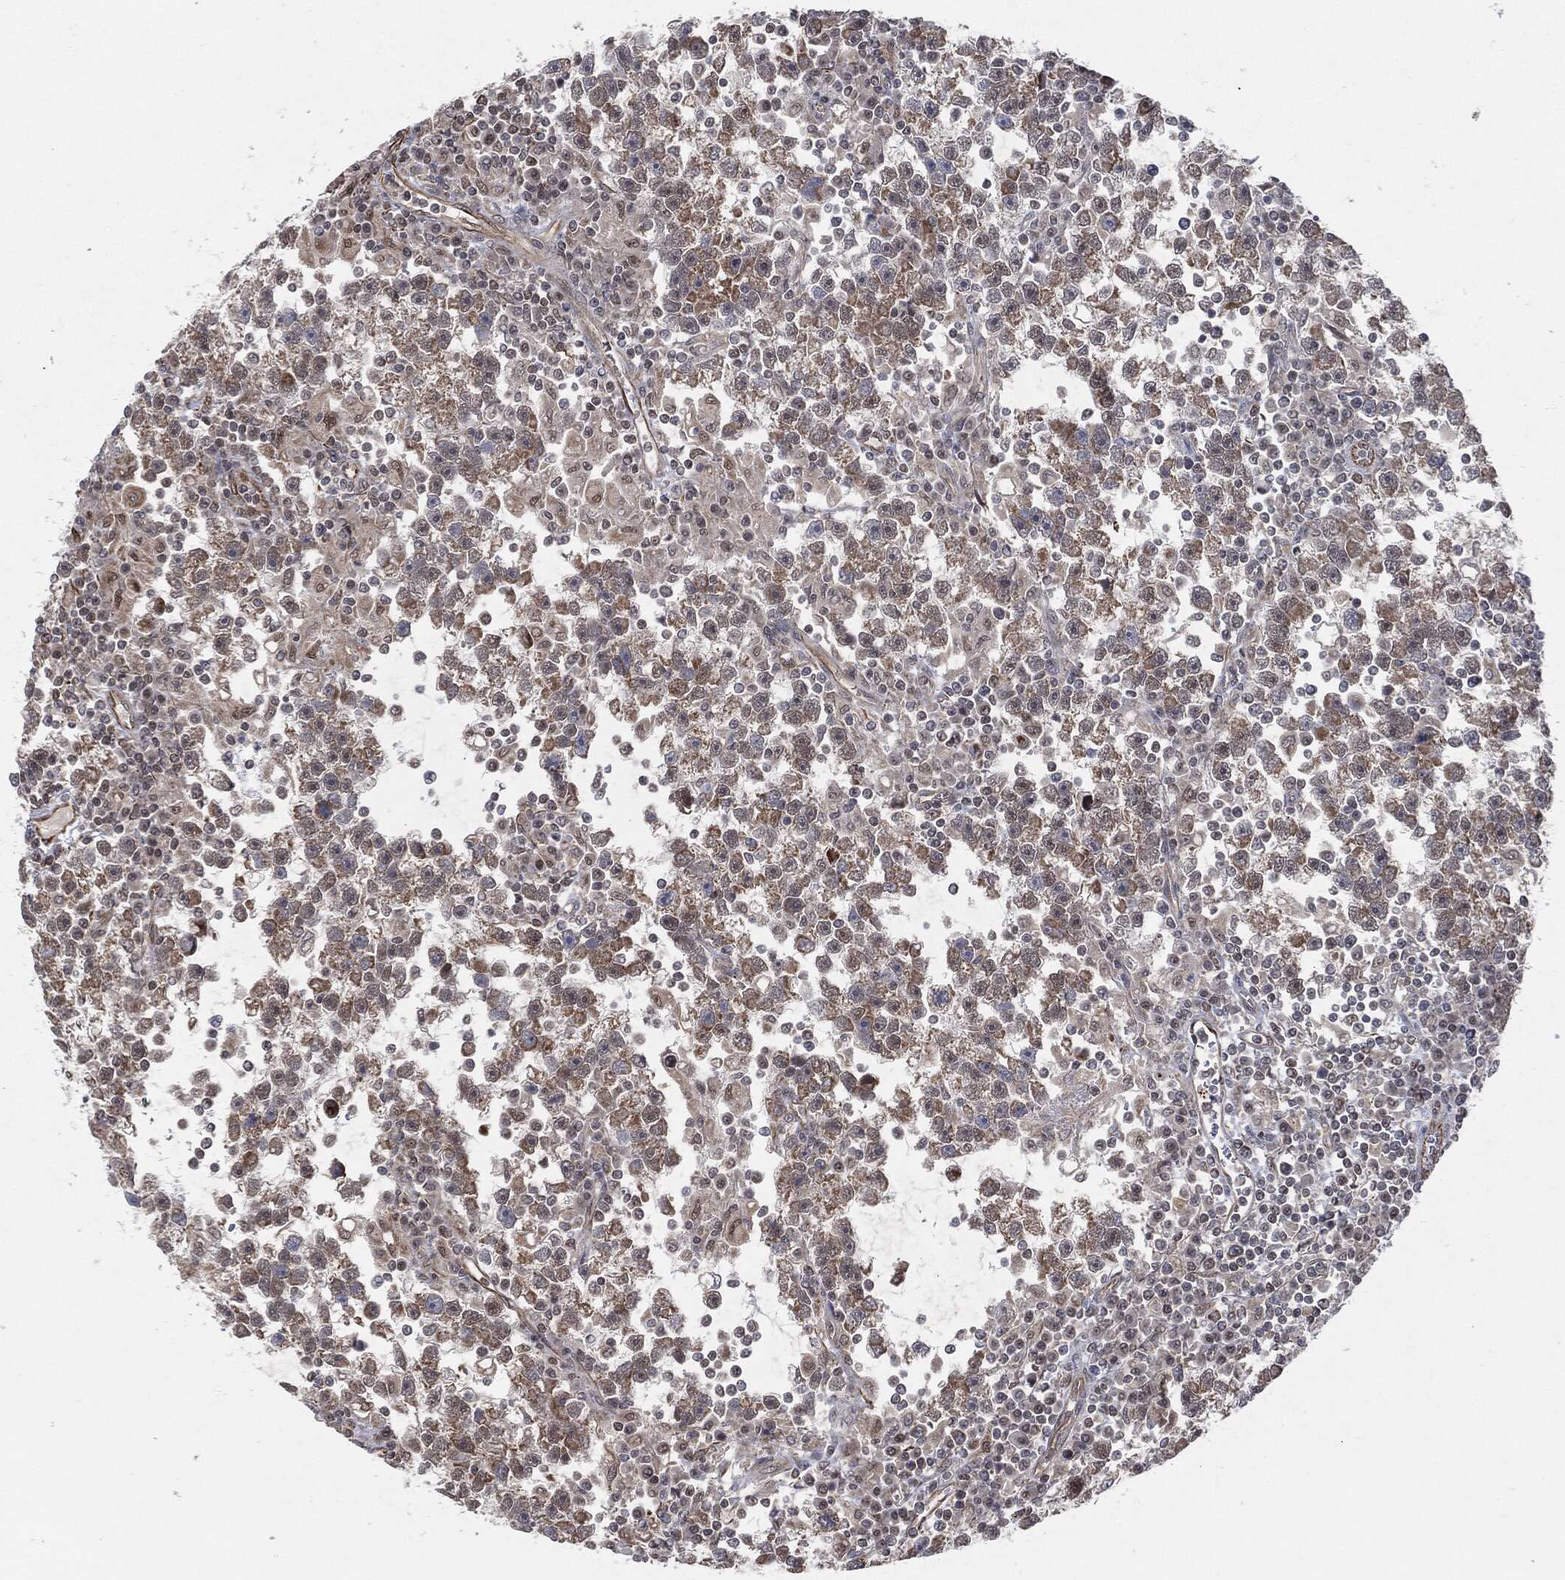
{"staining": {"intensity": "moderate", "quantity": "25%-75%", "location": "cytoplasmic/membranous"}, "tissue": "testis cancer", "cell_type": "Tumor cells", "image_type": "cancer", "snomed": [{"axis": "morphology", "description": "Seminoma, NOS"}, {"axis": "topography", "description": "Testis"}], "caption": "Immunohistochemistry (IHC) photomicrograph of testis cancer (seminoma) stained for a protein (brown), which demonstrates medium levels of moderate cytoplasmic/membranous expression in approximately 25%-75% of tumor cells.", "gene": "TP53RK", "patient": {"sex": "male", "age": 47}}